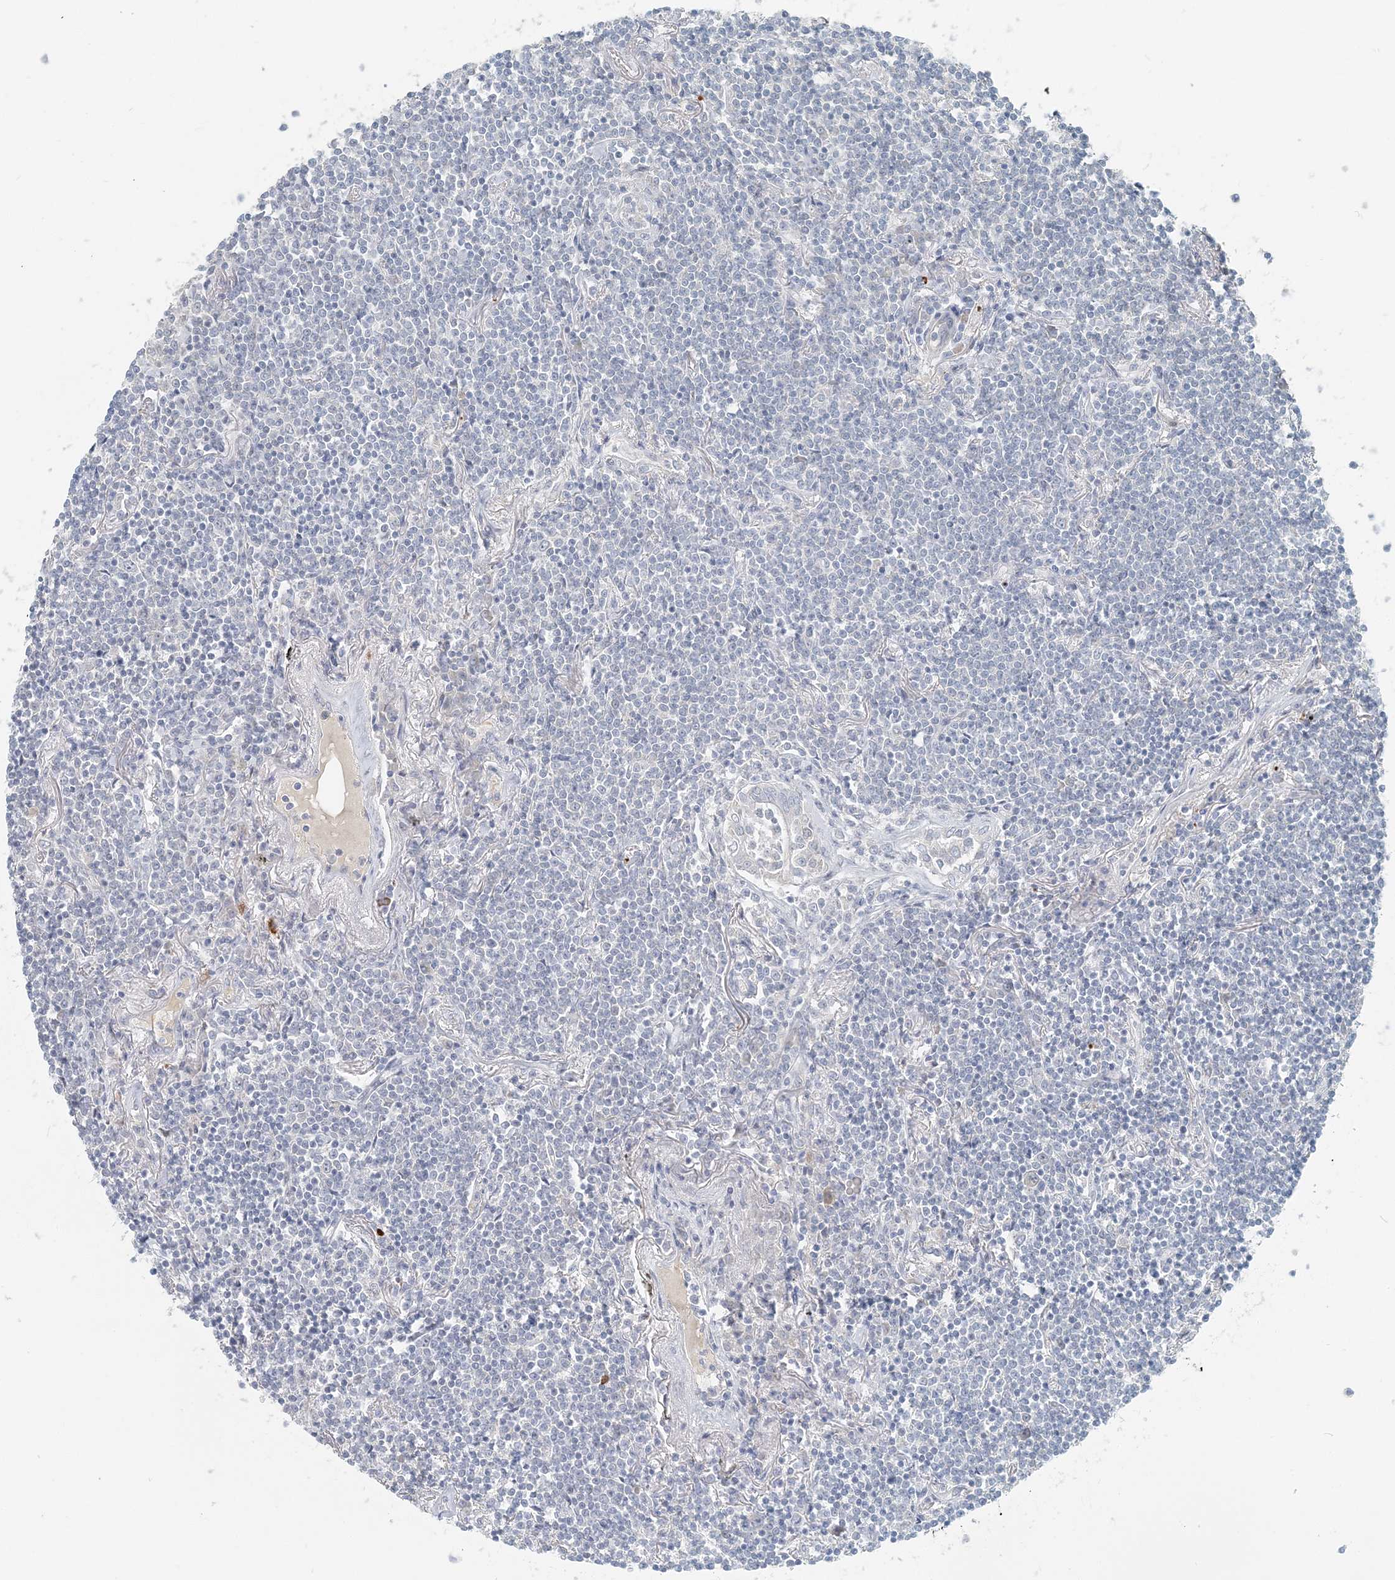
{"staining": {"intensity": "negative", "quantity": "none", "location": "none"}, "tissue": "lymphoma", "cell_type": "Tumor cells", "image_type": "cancer", "snomed": [{"axis": "morphology", "description": "Malignant lymphoma, non-Hodgkin's type, Low grade"}, {"axis": "topography", "description": "Lung"}], "caption": "IHC histopathology image of neoplastic tissue: low-grade malignant lymphoma, non-Hodgkin's type stained with DAB demonstrates no significant protein staining in tumor cells. Nuclei are stained in blue.", "gene": "NAA11", "patient": {"sex": "female", "age": 71}}